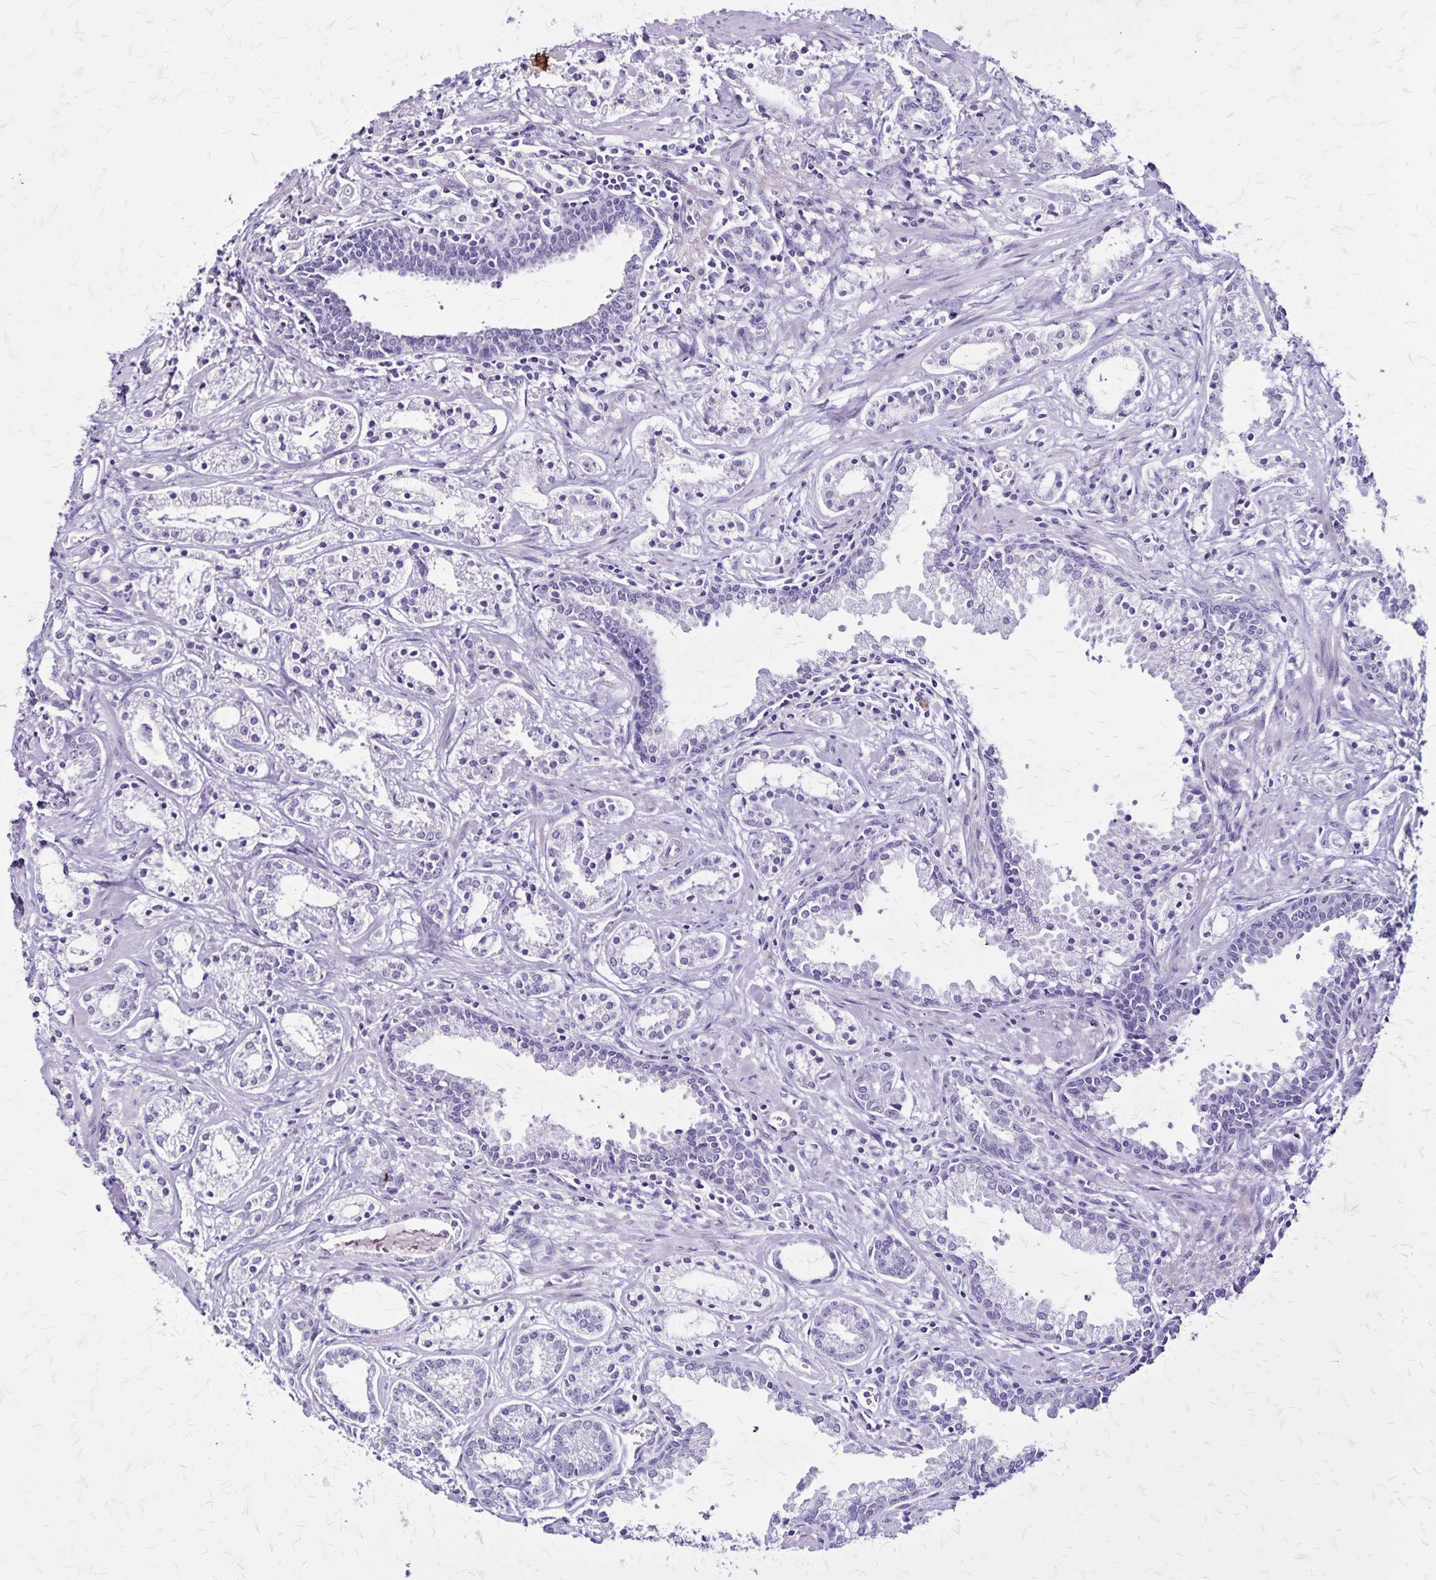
{"staining": {"intensity": "negative", "quantity": "none", "location": "none"}, "tissue": "prostate cancer", "cell_type": "Tumor cells", "image_type": "cancer", "snomed": [{"axis": "morphology", "description": "Adenocarcinoma, Medium grade"}, {"axis": "topography", "description": "Prostate"}], "caption": "This is an IHC photomicrograph of prostate cancer (medium-grade adenocarcinoma). There is no staining in tumor cells.", "gene": "KRT2", "patient": {"sex": "male", "age": 57}}